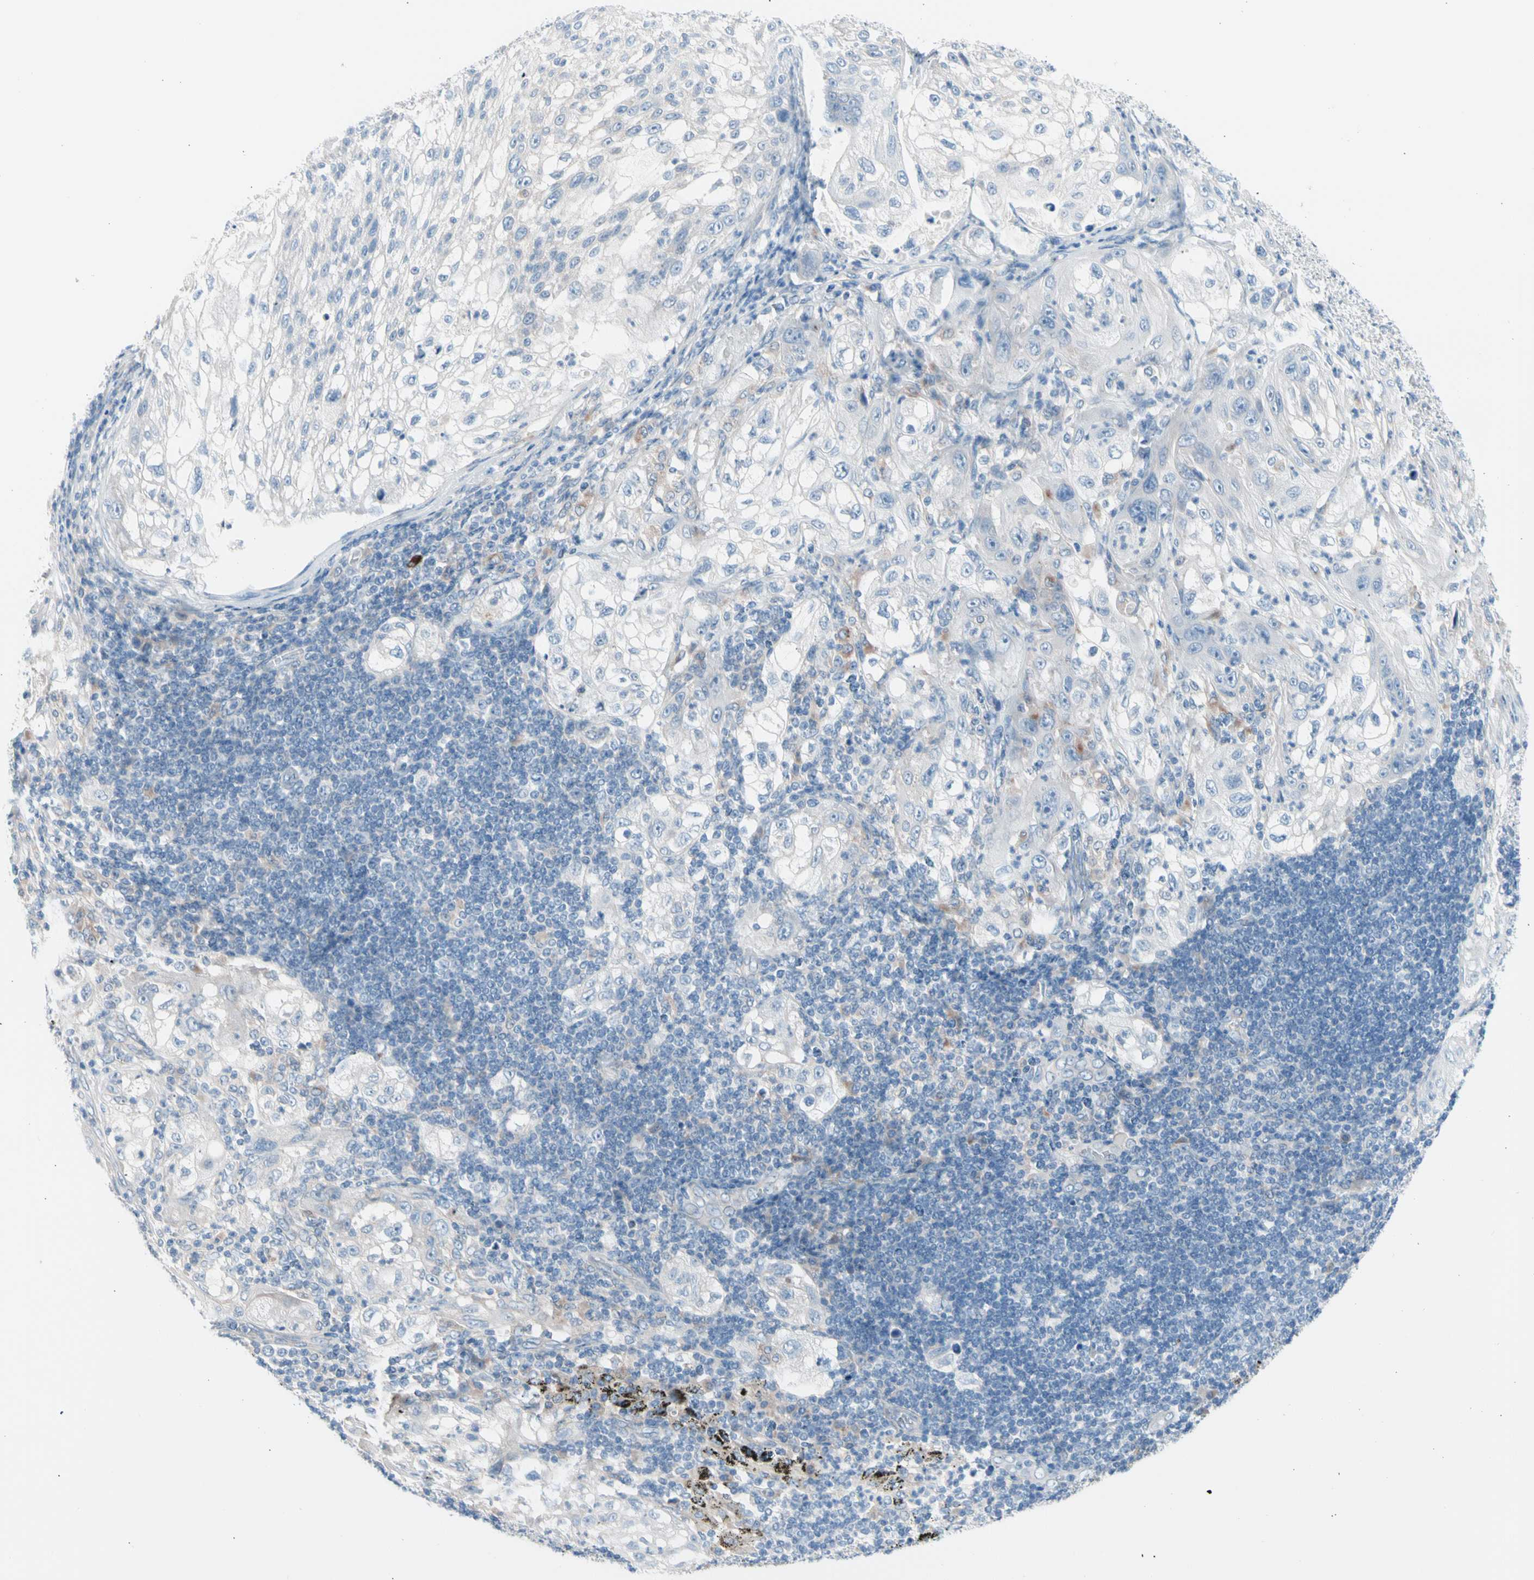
{"staining": {"intensity": "weak", "quantity": "<25%", "location": "cytoplasmic/membranous"}, "tissue": "lung cancer", "cell_type": "Tumor cells", "image_type": "cancer", "snomed": [{"axis": "morphology", "description": "Inflammation, NOS"}, {"axis": "morphology", "description": "Squamous cell carcinoma, NOS"}, {"axis": "topography", "description": "Lymph node"}, {"axis": "topography", "description": "Soft tissue"}, {"axis": "topography", "description": "Lung"}], "caption": "An IHC micrograph of lung cancer is shown. There is no staining in tumor cells of lung cancer.", "gene": "CASQ1", "patient": {"sex": "male", "age": 66}}